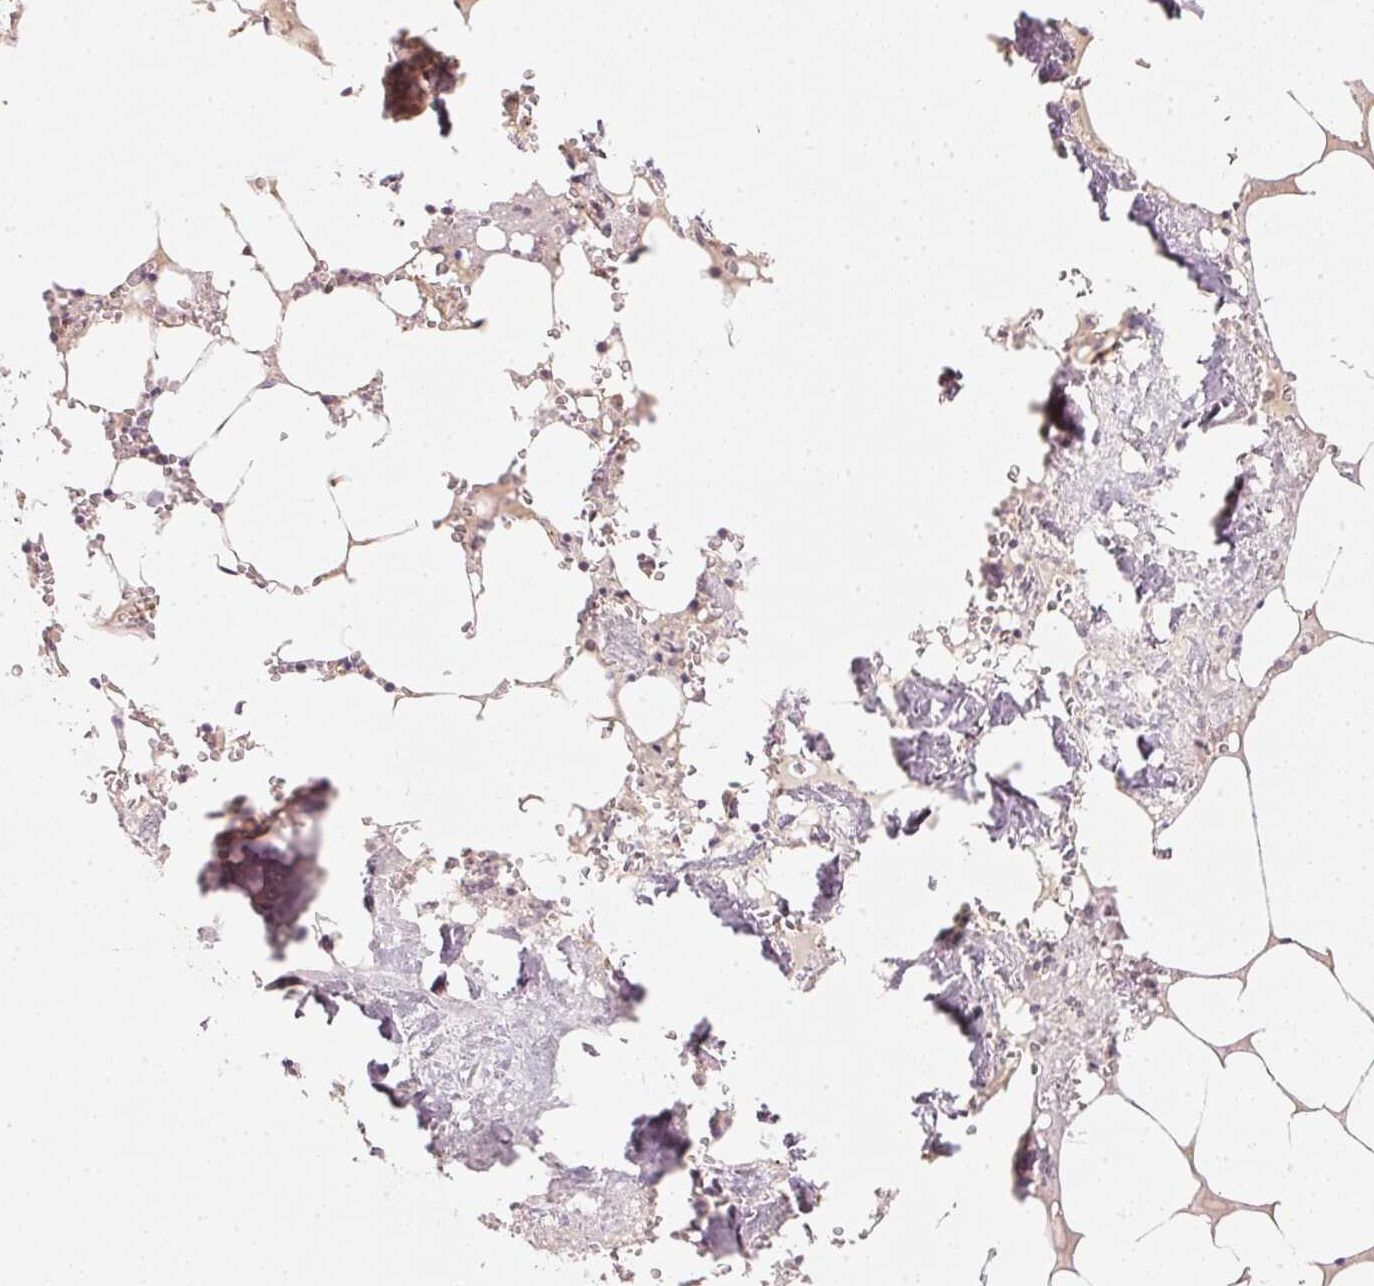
{"staining": {"intensity": "moderate", "quantity": "<25%", "location": "cytoplasmic/membranous"}, "tissue": "bone marrow", "cell_type": "Hematopoietic cells", "image_type": "normal", "snomed": [{"axis": "morphology", "description": "Normal tissue, NOS"}, {"axis": "topography", "description": "Bone marrow"}], "caption": "Immunohistochemistry histopathology image of unremarkable human bone marrow stained for a protein (brown), which exhibits low levels of moderate cytoplasmic/membranous positivity in about <25% of hematopoietic cells.", "gene": "RMDN2", "patient": {"sex": "male", "age": 54}}